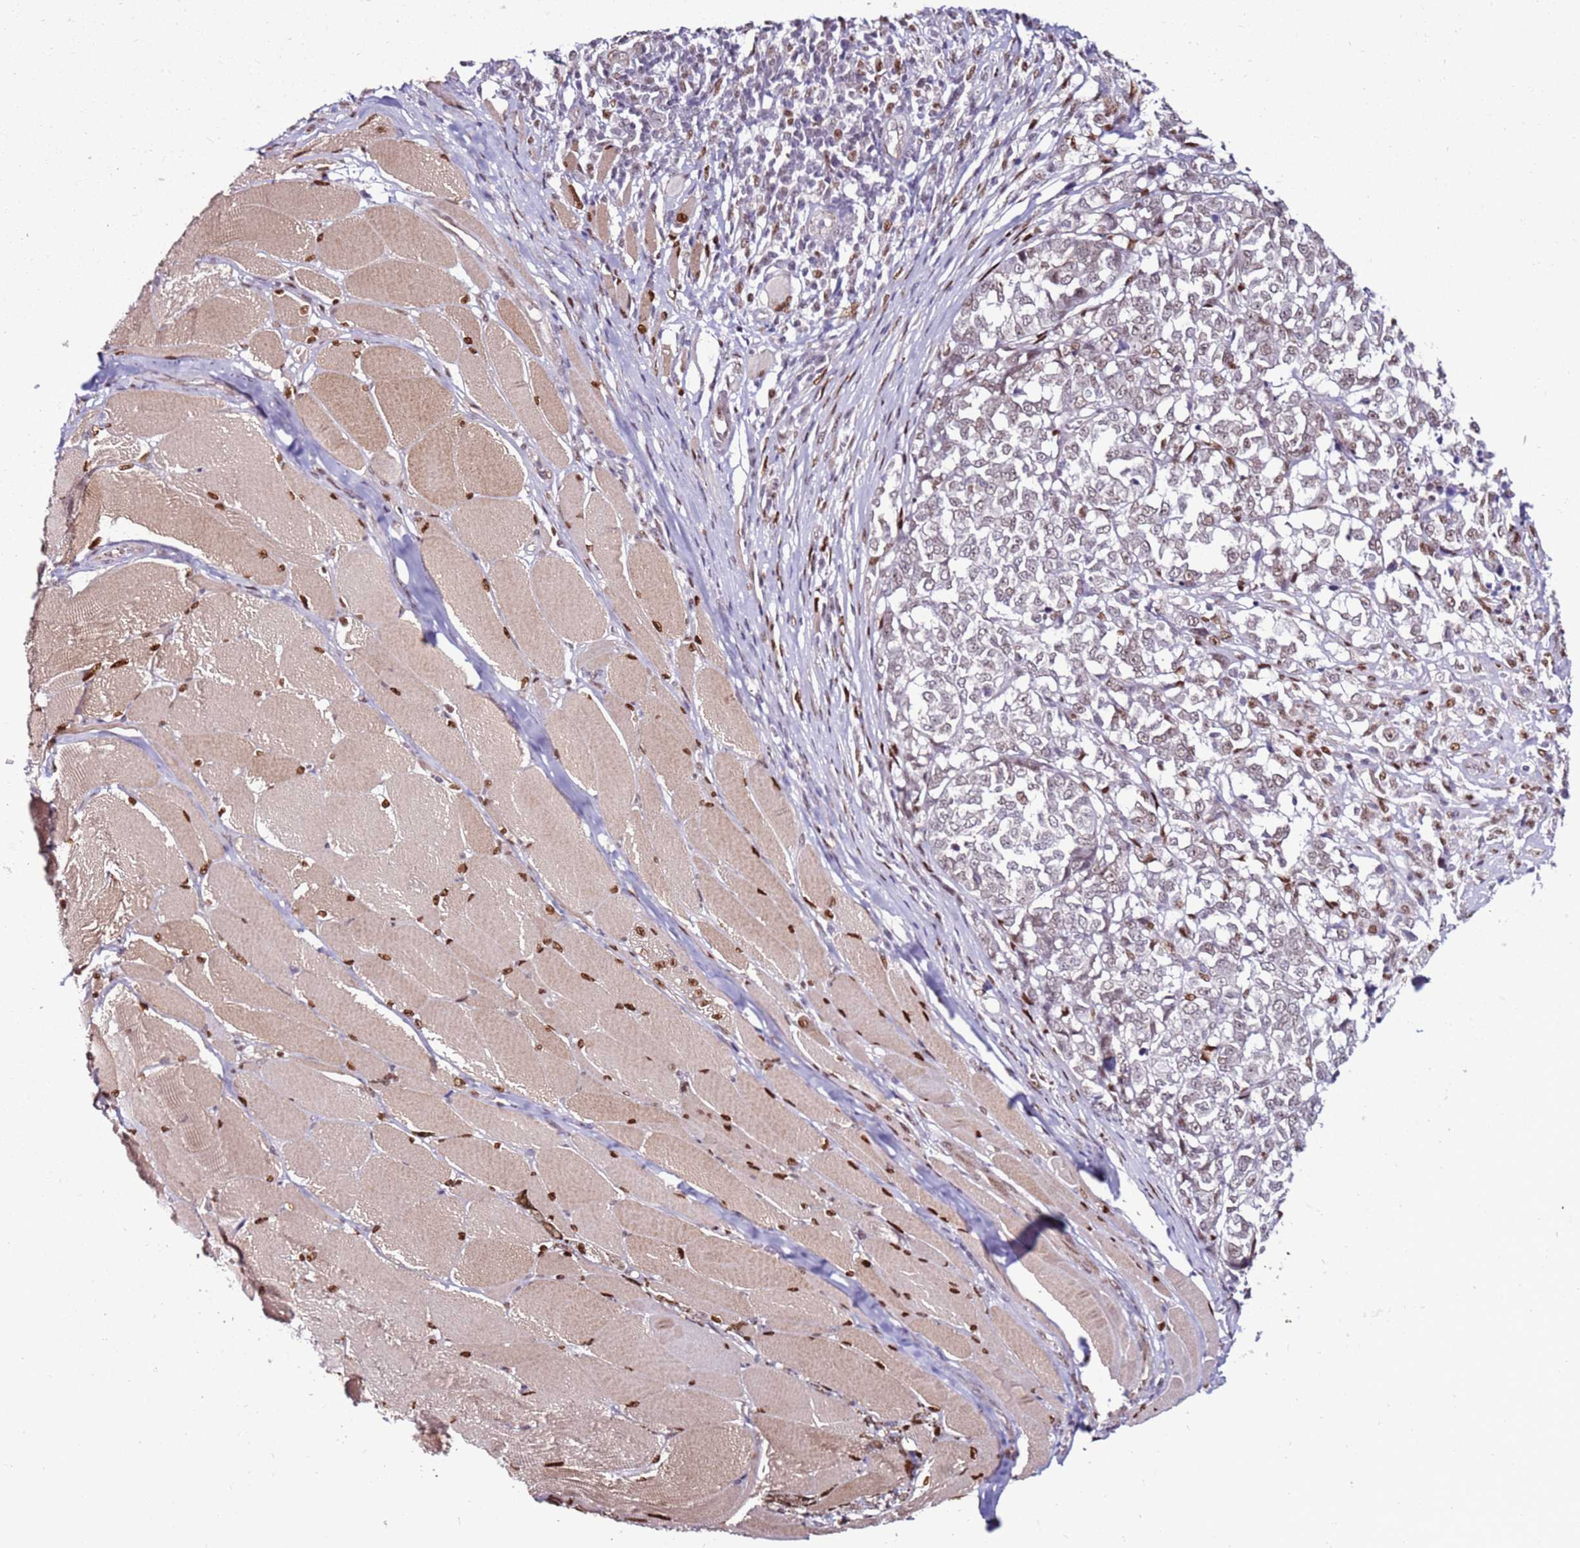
{"staining": {"intensity": "weak", "quantity": "25%-75%", "location": "nuclear"}, "tissue": "melanoma", "cell_type": "Tumor cells", "image_type": "cancer", "snomed": [{"axis": "morphology", "description": "Malignant melanoma, NOS"}, {"axis": "topography", "description": "Skin"}], "caption": "Malignant melanoma stained with a brown dye shows weak nuclear positive staining in about 25%-75% of tumor cells.", "gene": "KPNA4", "patient": {"sex": "female", "age": 72}}